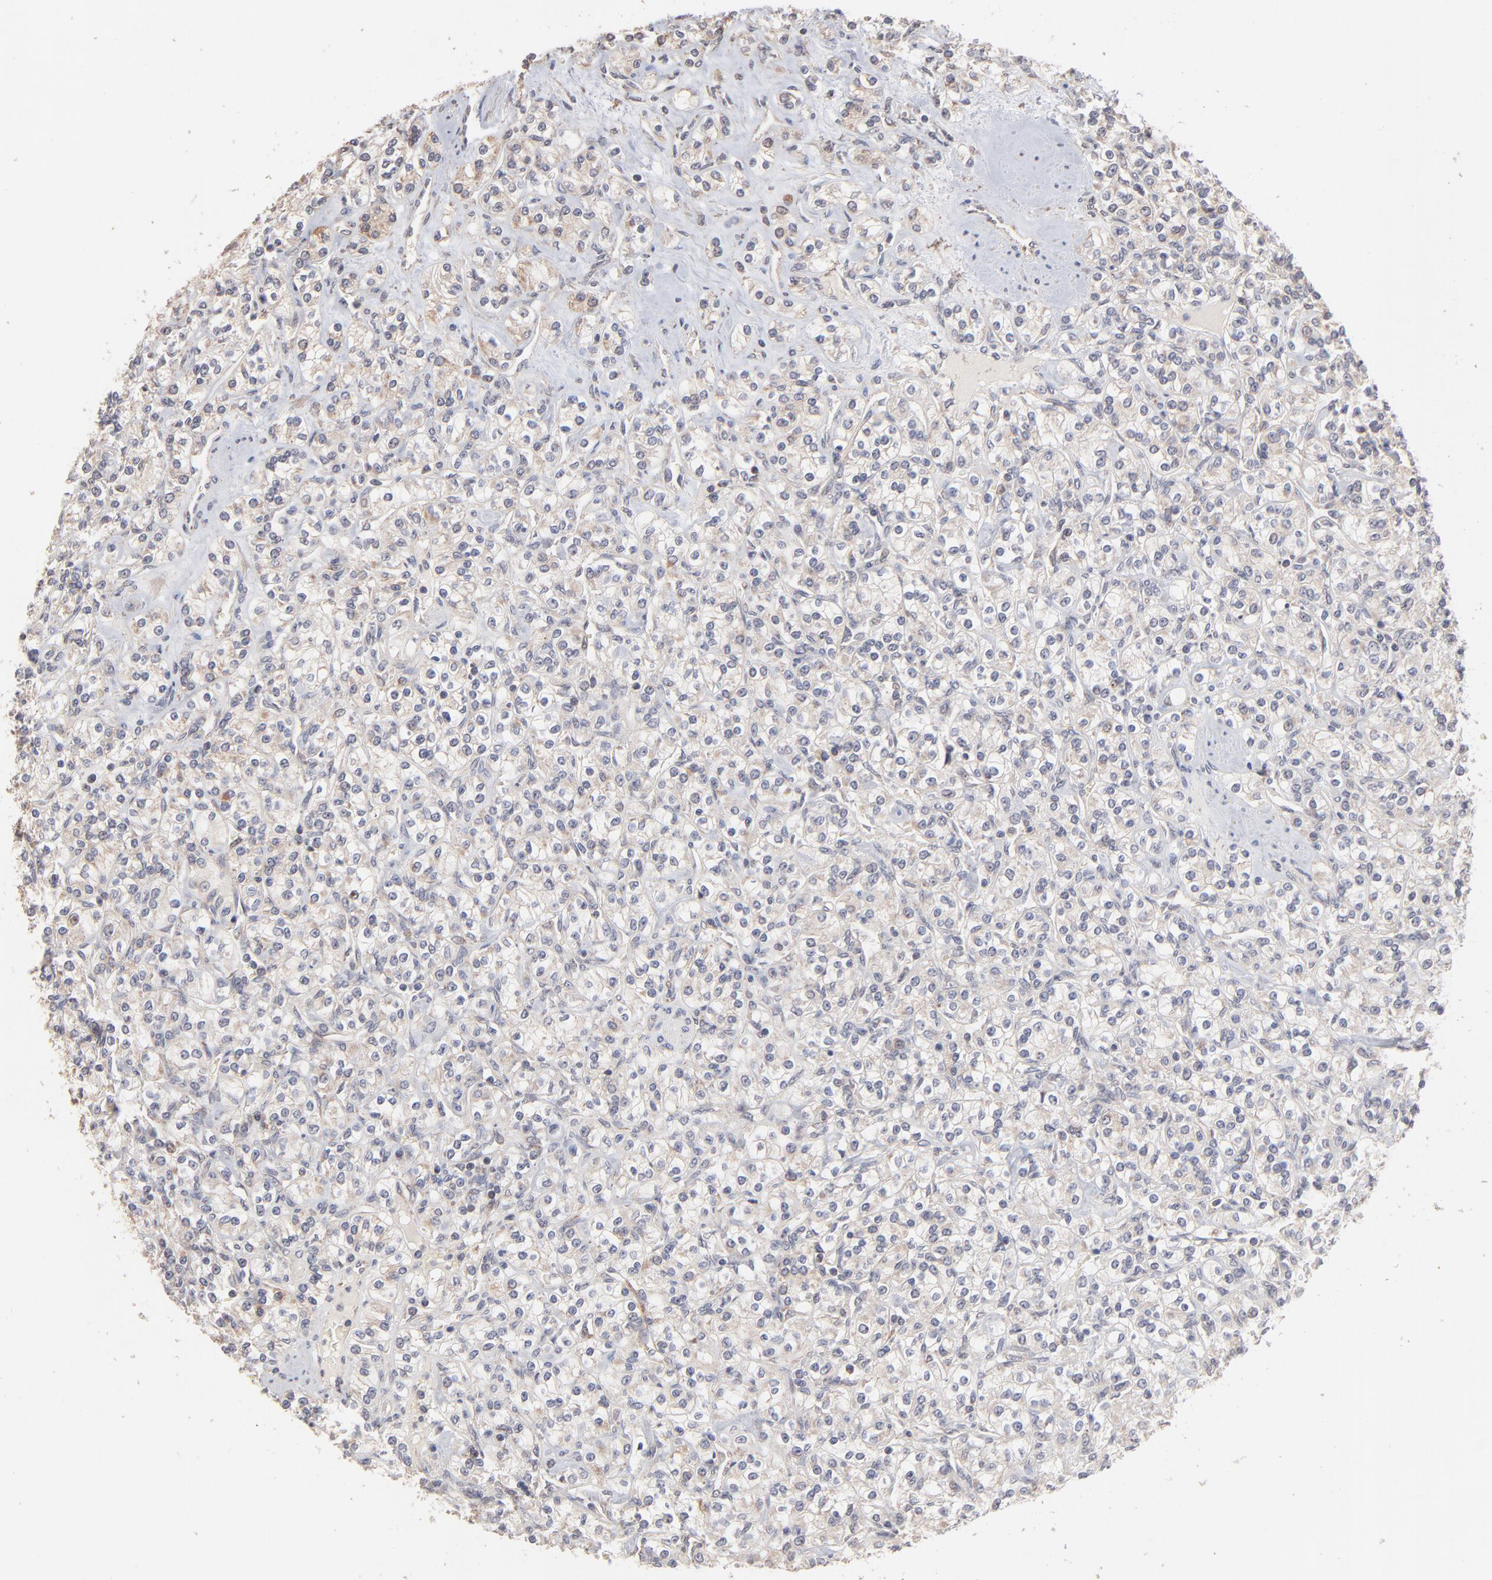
{"staining": {"intensity": "negative", "quantity": "none", "location": "none"}, "tissue": "renal cancer", "cell_type": "Tumor cells", "image_type": "cancer", "snomed": [{"axis": "morphology", "description": "Adenocarcinoma, NOS"}, {"axis": "topography", "description": "Kidney"}], "caption": "Protein analysis of renal cancer (adenocarcinoma) reveals no significant staining in tumor cells. (DAB (3,3'-diaminobenzidine) IHC visualized using brightfield microscopy, high magnification).", "gene": "MSL2", "patient": {"sex": "male", "age": 77}}